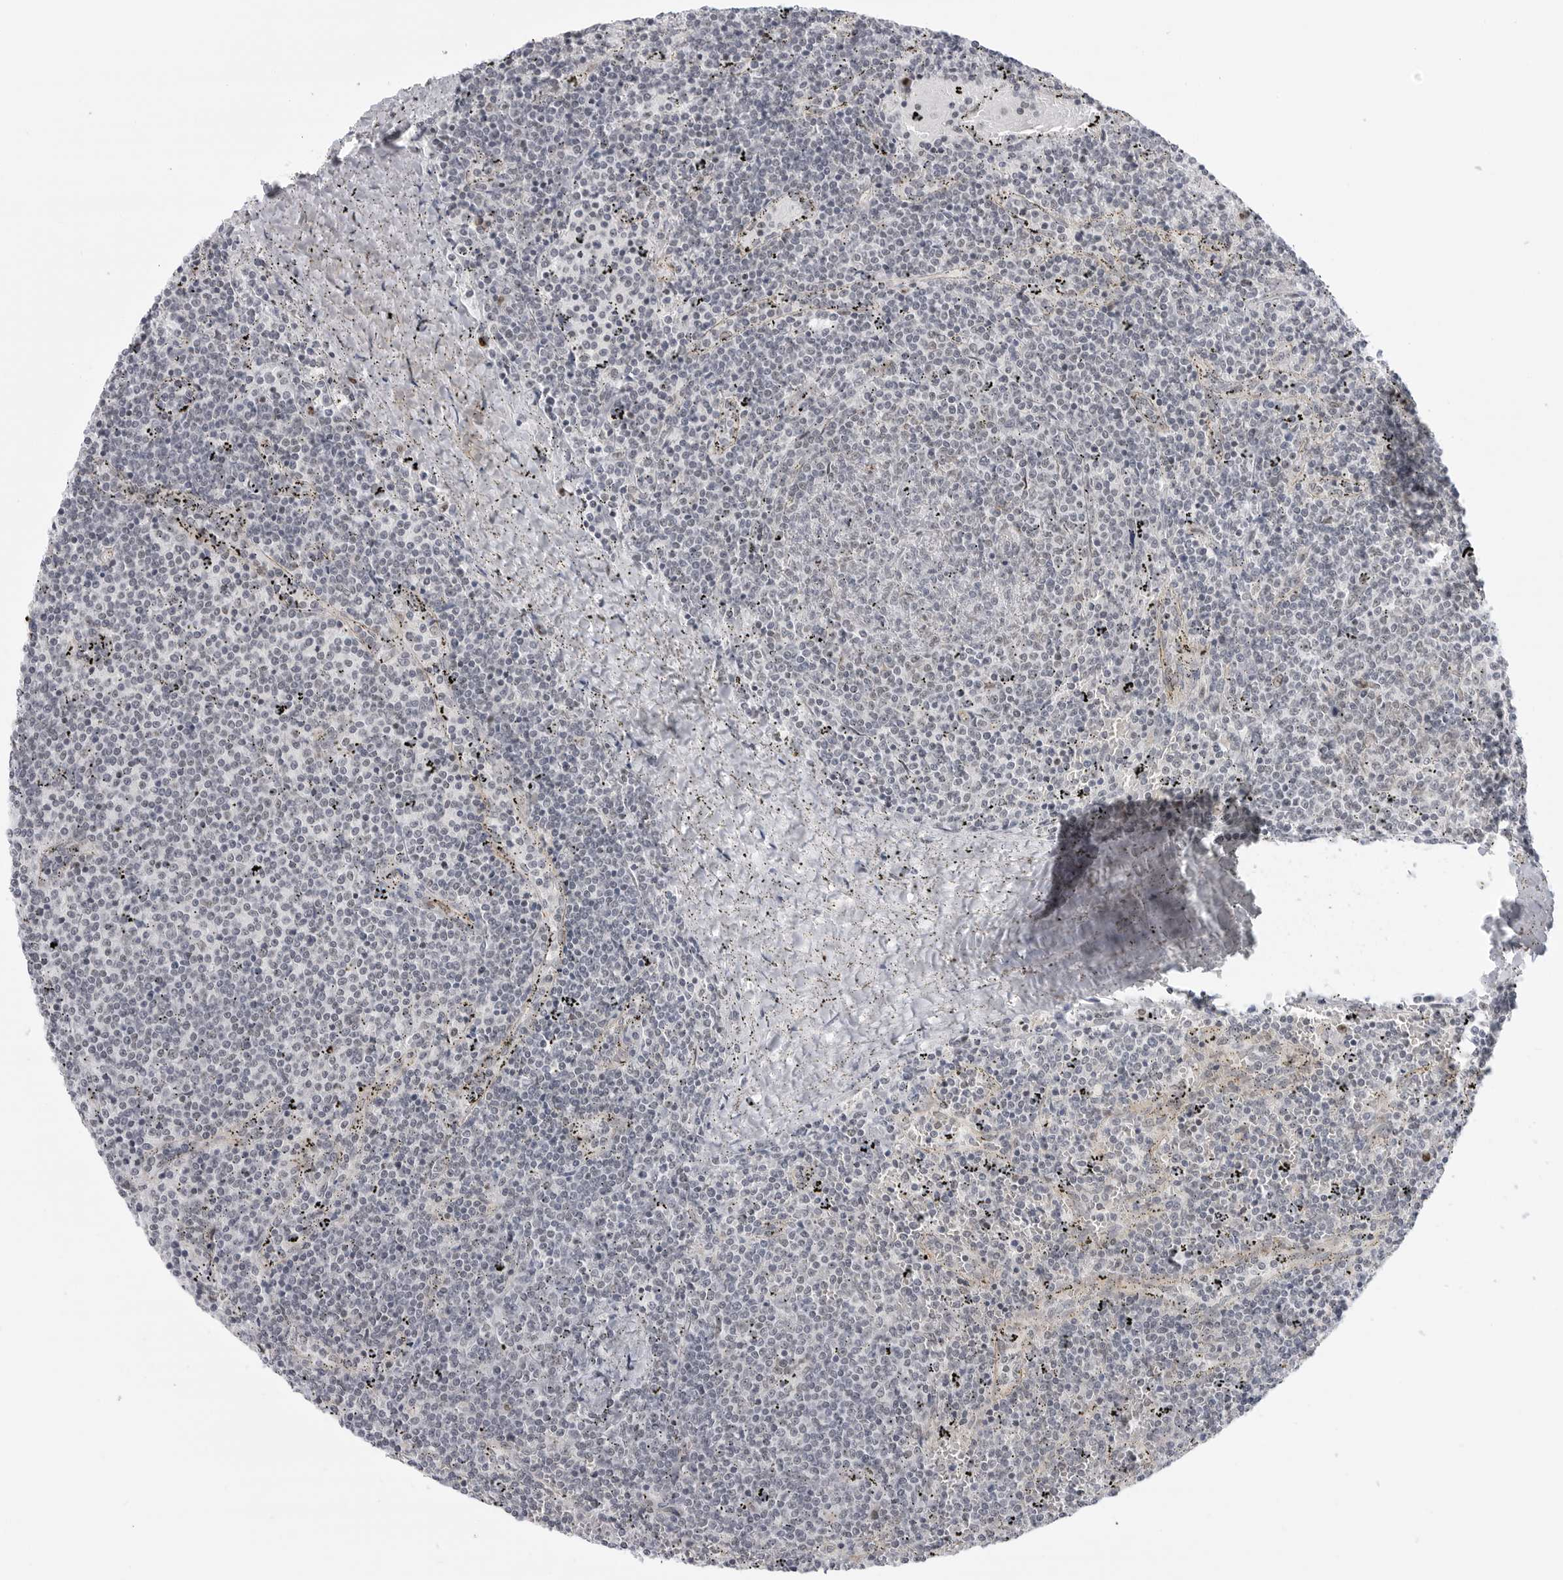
{"staining": {"intensity": "negative", "quantity": "none", "location": "none"}, "tissue": "lymphoma", "cell_type": "Tumor cells", "image_type": "cancer", "snomed": [{"axis": "morphology", "description": "Malignant lymphoma, non-Hodgkin's type, Low grade"}, {"axis": "topography", "description": "Spleen"}], "caption": "Photomicrograph shows no significant protein positivity in tumor cells of low-grade malignant lymphoma, non-Hodgkin's type.", "gene": "CEP295NL", "patient": {"sex": "female", "age": 50}}